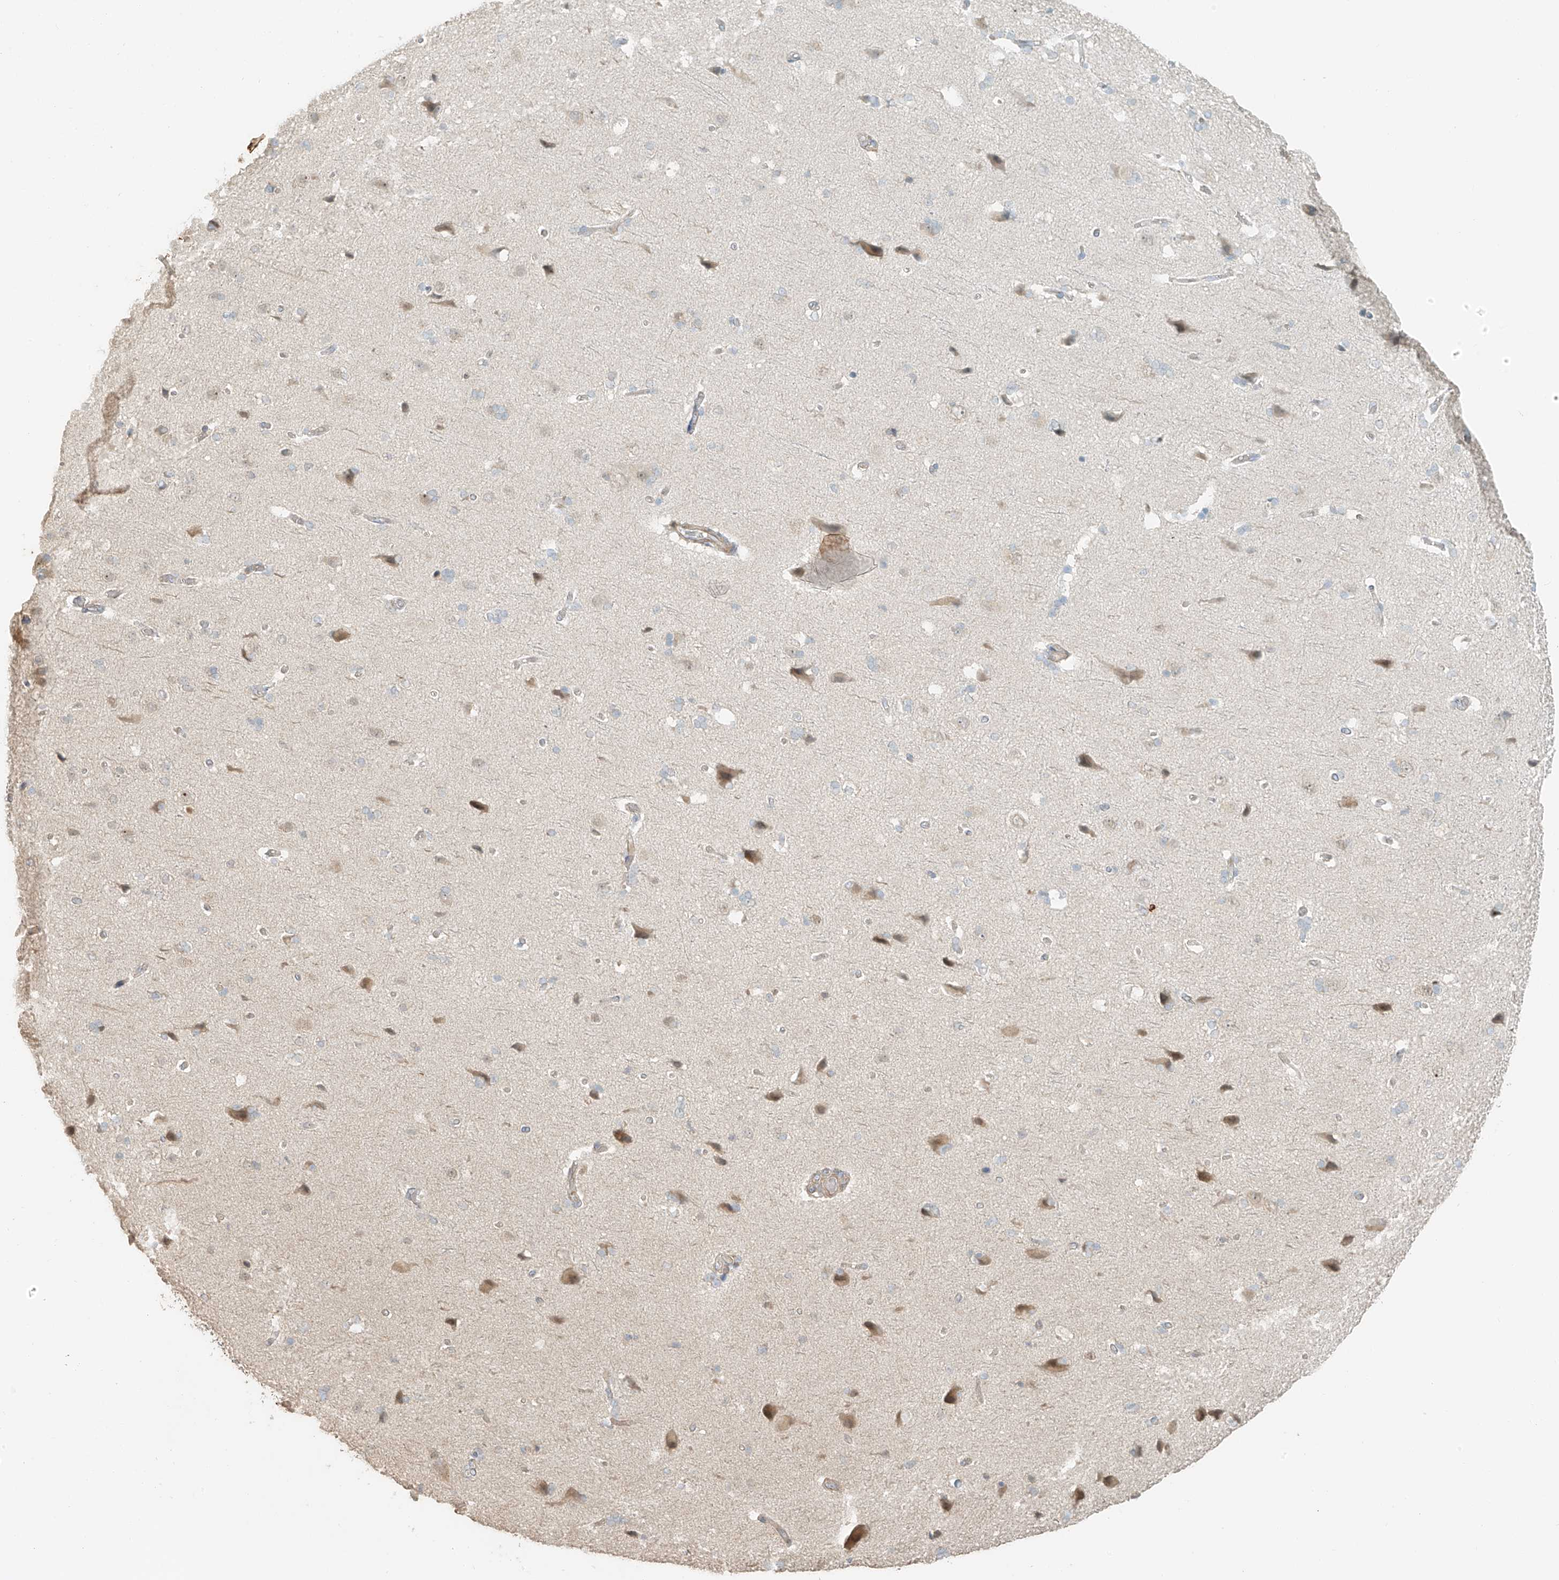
{"staining": {"intensity": "weak", "quantity": ">75%", "location": "cytoplasmic/membranous"}, "tissue": "cerebral cortex", "cell_type": "Endothelial cells", "image_type": "normal", "snomed": [{"axis": "morphology", "description": "Normal tissue, NOS"}, {"axis": "topography", "description": "Cerebral cortex"}], "caption": "Immunohistochemistry (IHC) of normal cerebral cortex demonstrates low levels of weak cytoplasmic/membranous expression in approximately >75% of endothelial cells. (DAB IHC with brightfield microscopy, high magnification).", "gene": "ANKZF1", "patient": {"sex": "male", "age": 62}}